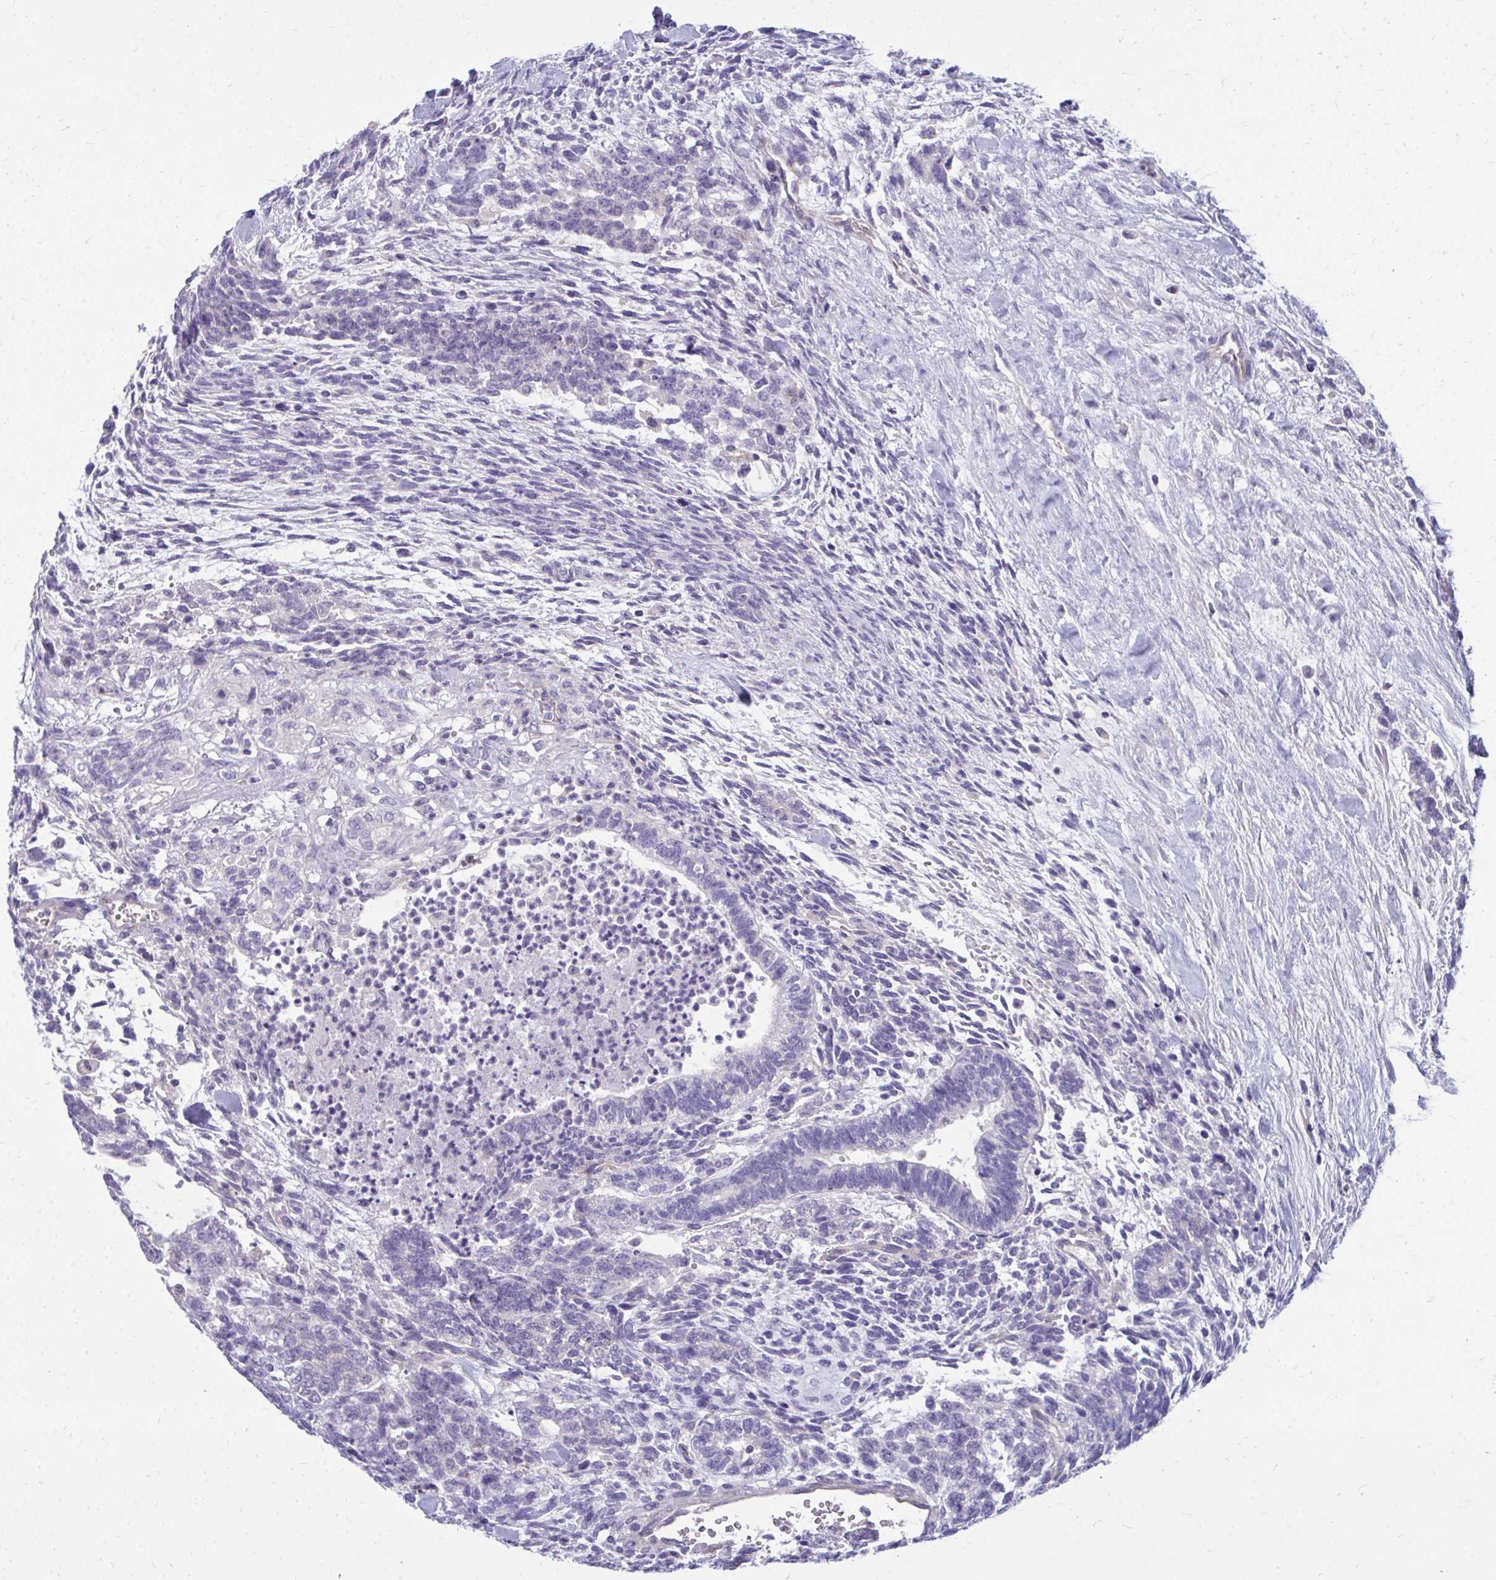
{"staining": {"intensity": "negative", "quantity": "none", "location": "none"}, "tissue": "testis cancer", "cell_type": "Tumor cells", "image_type": "cancer", "snomed": [{"axis": "morphology", "description": "Carcinoma, Embryonal, NOS"}, {"axis": "topography", "description": "Testis"}], "caption": "This is an immunohistochemistry image of testis cancer. There is no staining in tumor cells.", "gene": "FABP3", "patient": {"sex": "male", "age": 23}}